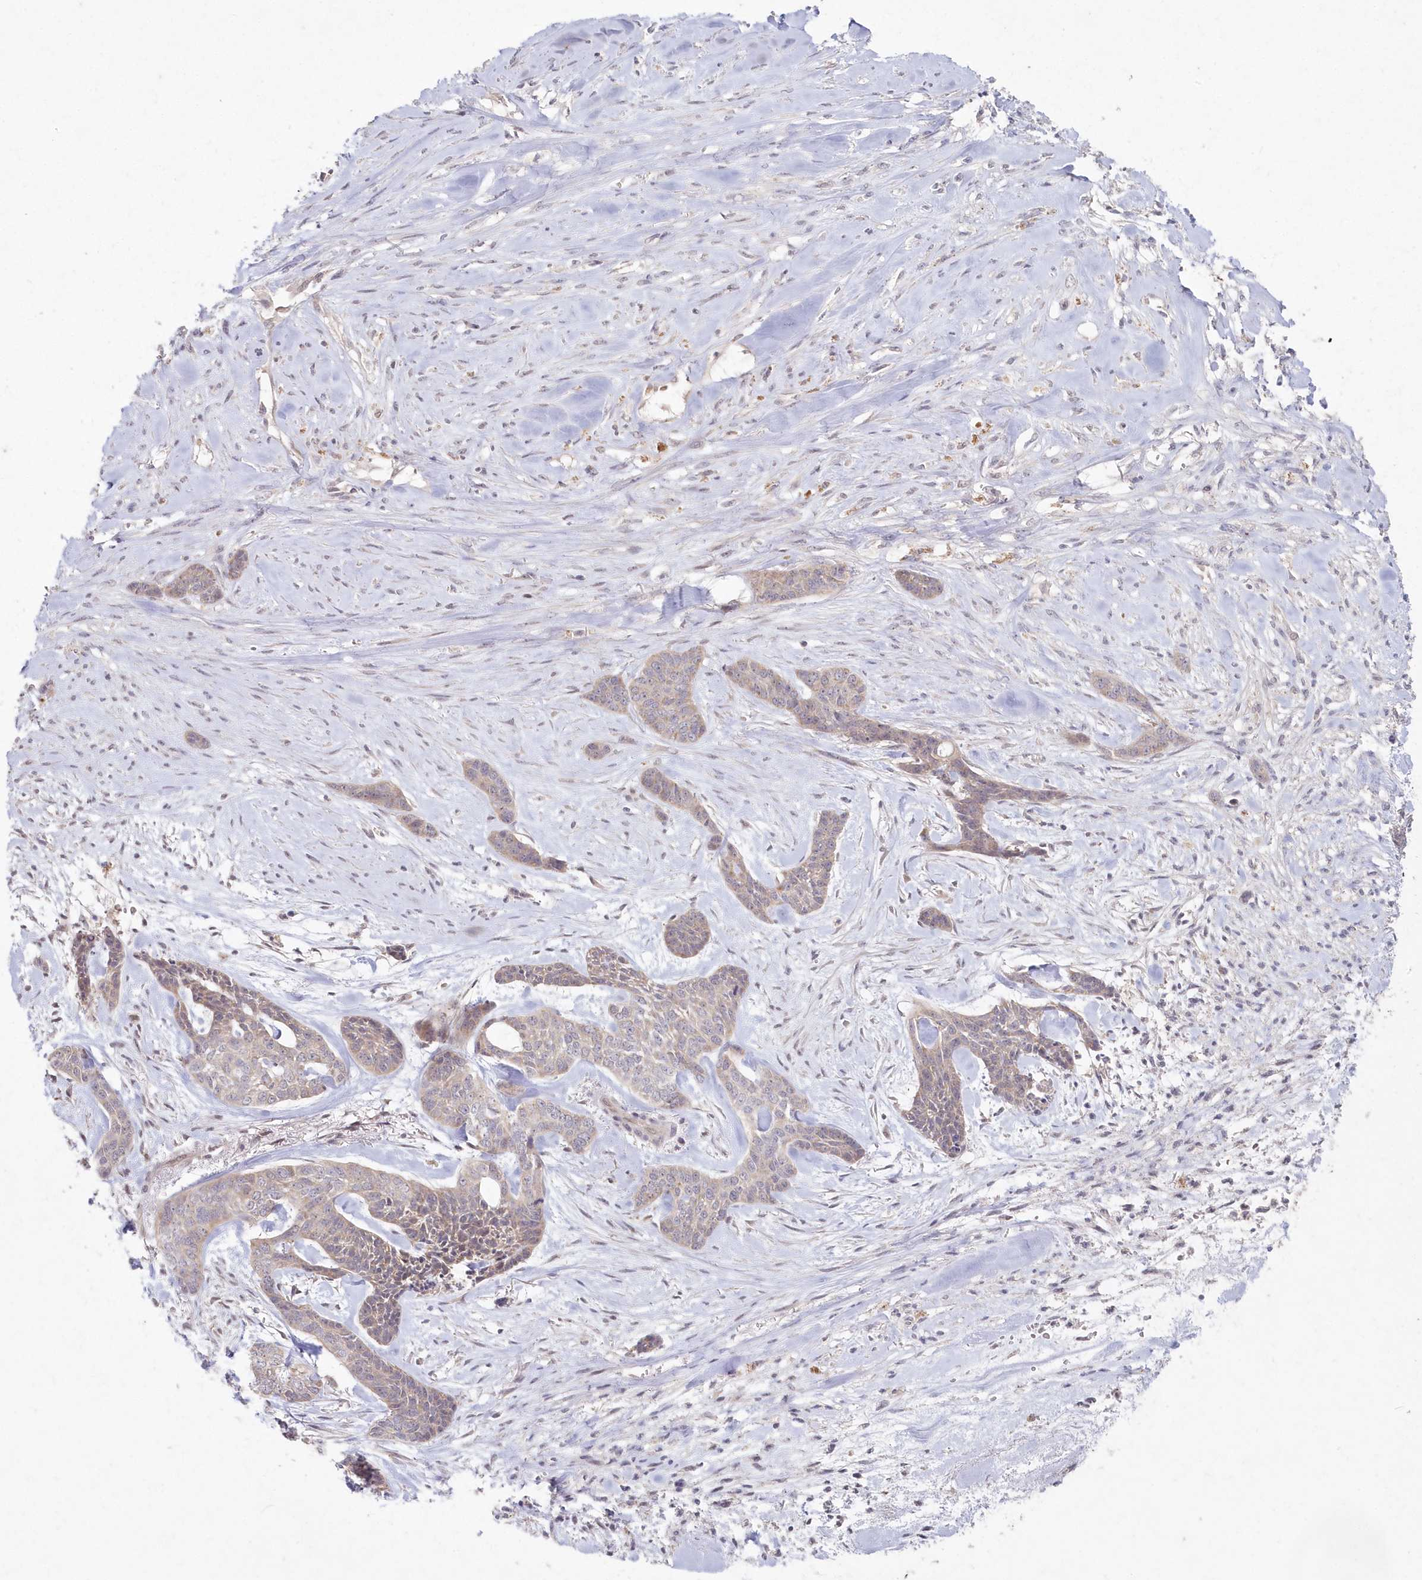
{"staining": {"intensity": "negative", "quantity": "none", "location": "none"}, "tissue": "skin cancer", "cell_type": "Tumor cells", "image_type": "cancer", "snomed": [{"axis": "morphology", "description": "Basal cell carcinoma"}, {"axis": "topography", "description": "Skin"}], "caption": "This is an immunohistochemistry image of human skin cancer (basal cell carcinoma). There is no staining in tumor cells.", "gene": "ASCC1", "patient": {"sex": "female", "age": 64}}